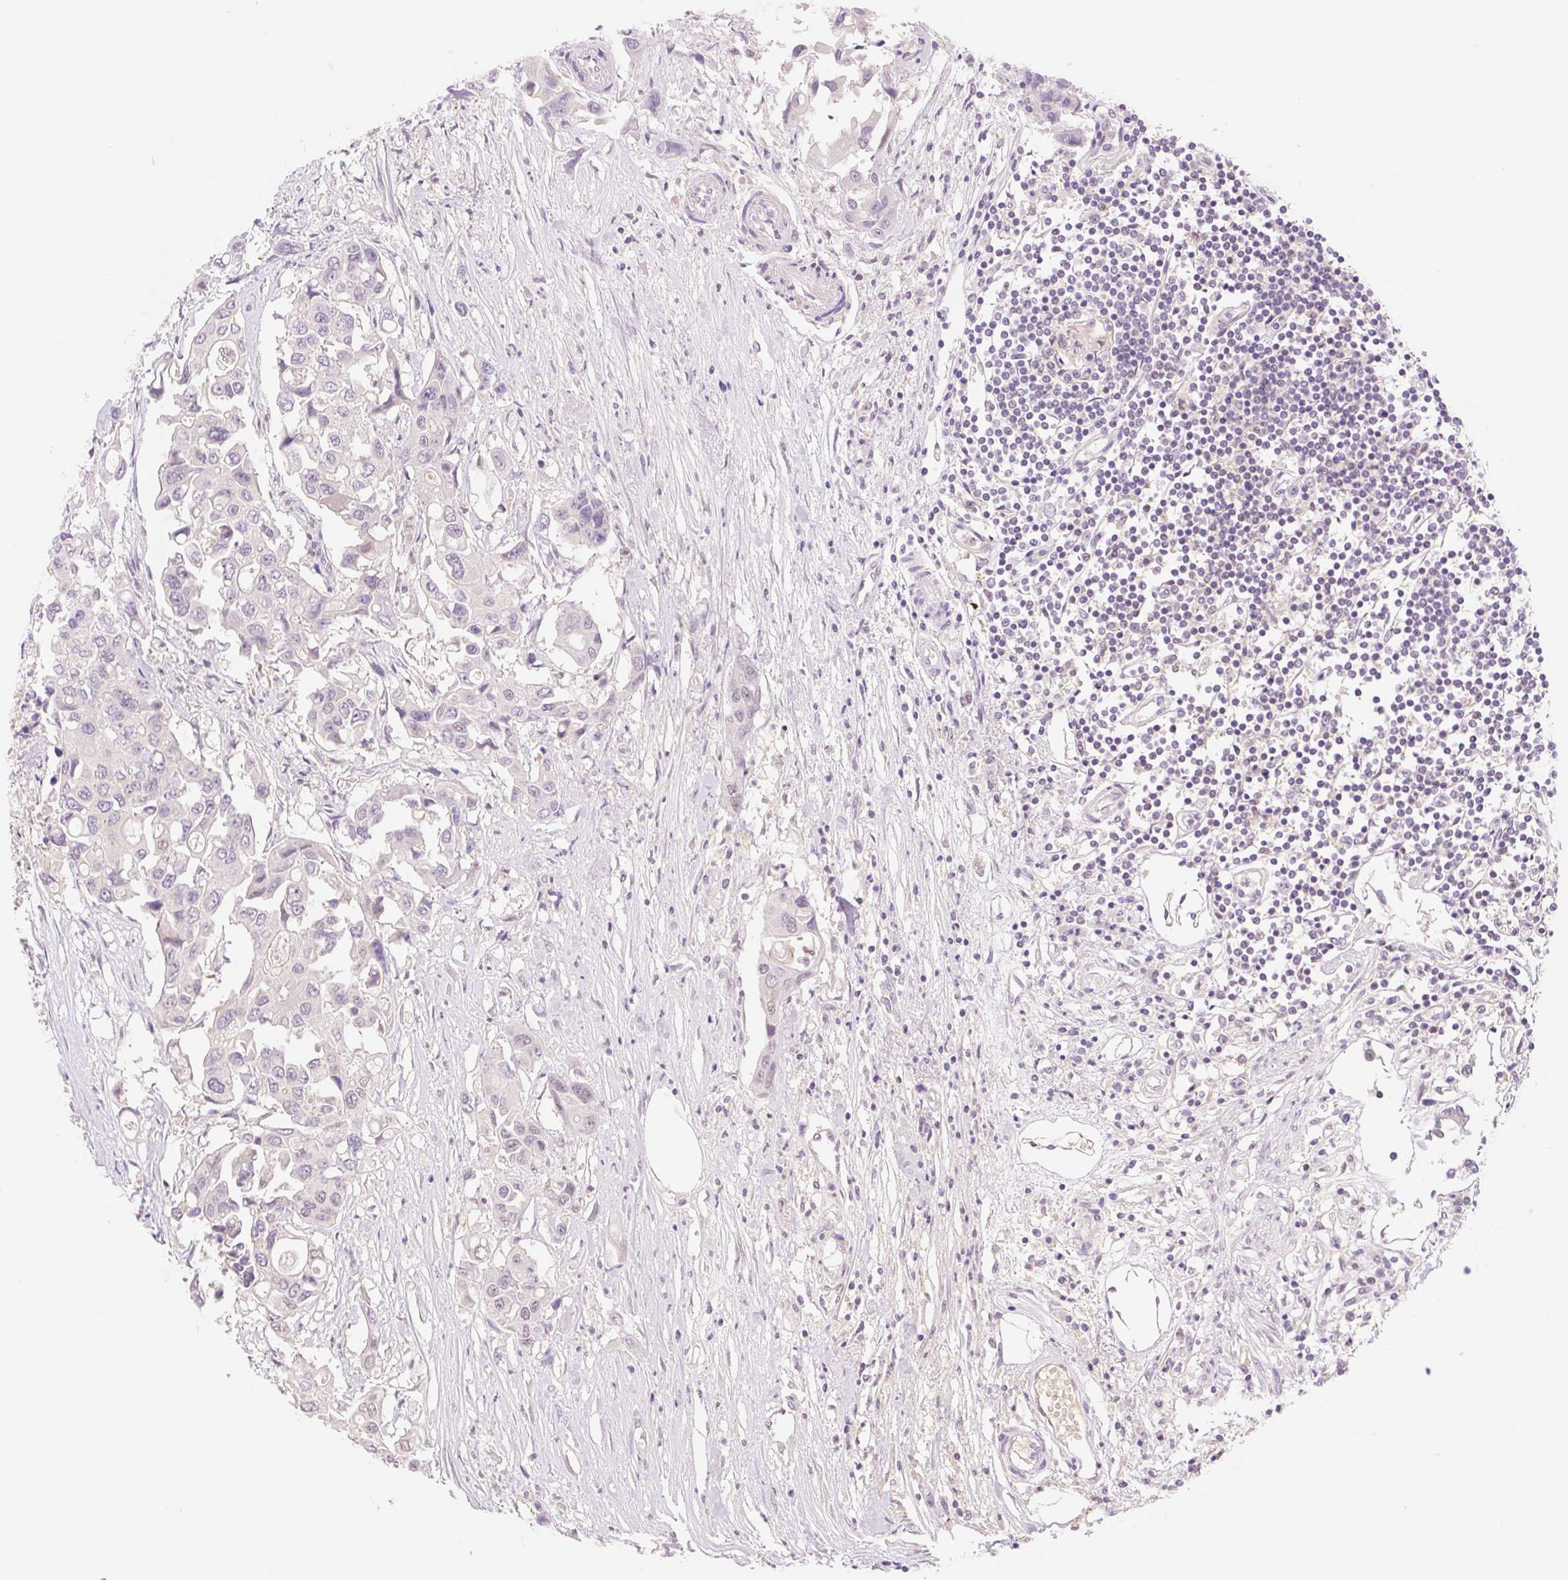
{"staining": {"intensity": "negative", "quantity": "none", "location": "none"}, "tissue": "colorectal cancer", "cell_type": "Tumor cells", "image_type": "cancer", "snomed": [{"axis": "morphology", "description": "Adenocarcinoma, NOS"}, {"axis": "topography", "description": "Colon"}], "caption": "A histopathology image of human adenocarcinoma (colorectal) is negative for staining in tumor cells.", "gene": "HEBP1", "patient": {"sex": "male", "age": 77}}